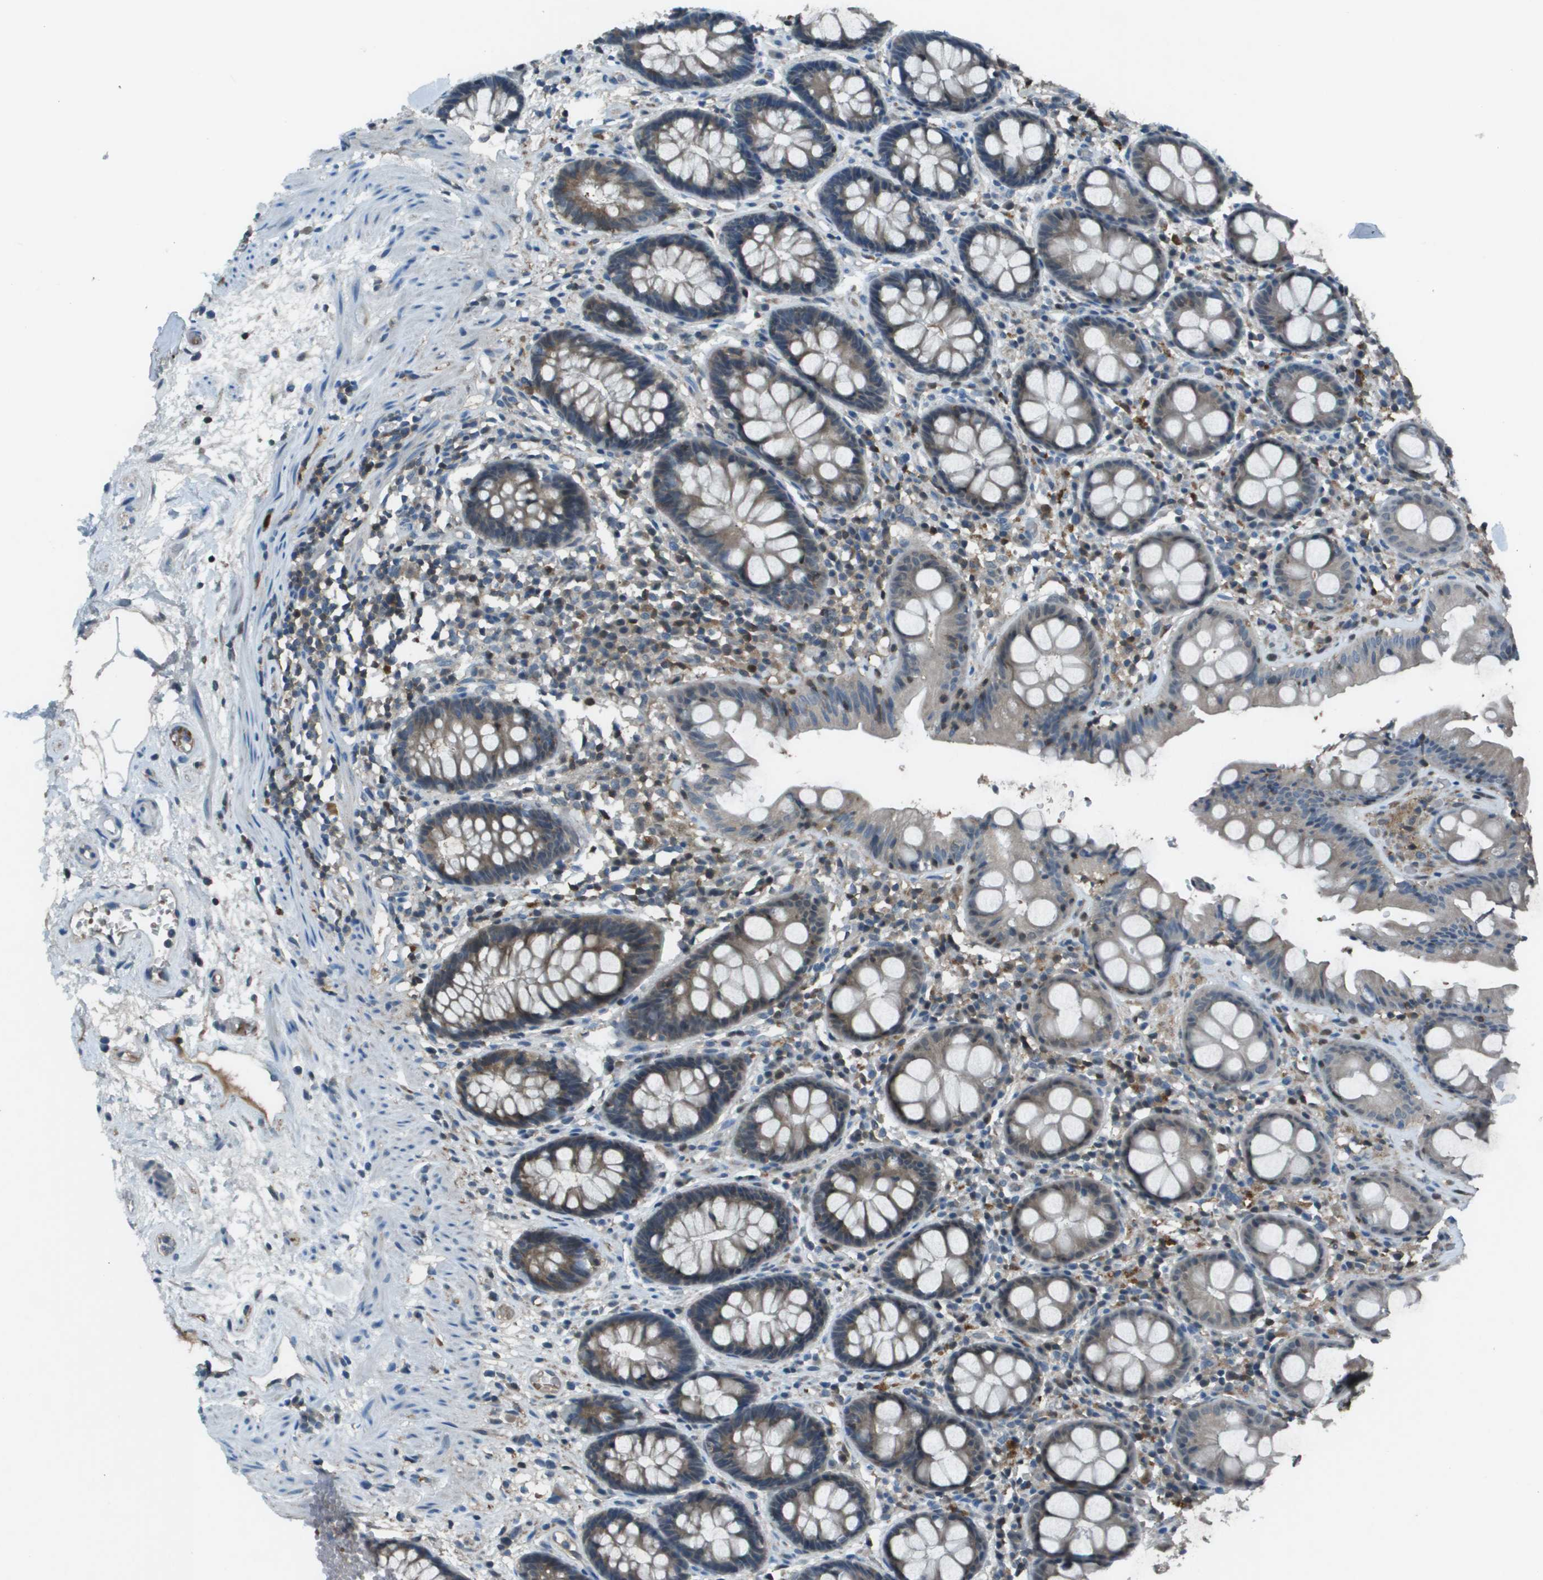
{"staining": {"intensity": "moderate", "quantity": "<25%", "location": "cytoplasmic/membranous"}, "tissue": "rectum", "cell_type": "Glandular cells", "image_type": "normal", "snomed": [{"axis": "morphology", "description": "Normal tissue, NOS"}, {"axis": "topography", "description": "Rectum"}], "caption": "Immunohistochemical staining of normal human rectum shows moderate cytoplasmic/membranous protein expression in about <25% of glandular cells. (DAB (3,3'-diaminobenzidine) = brown stain, brightfield microscopy at high magnification).", "gene": "CAMK4", "patient": {"sex": "male", "age": 64}}